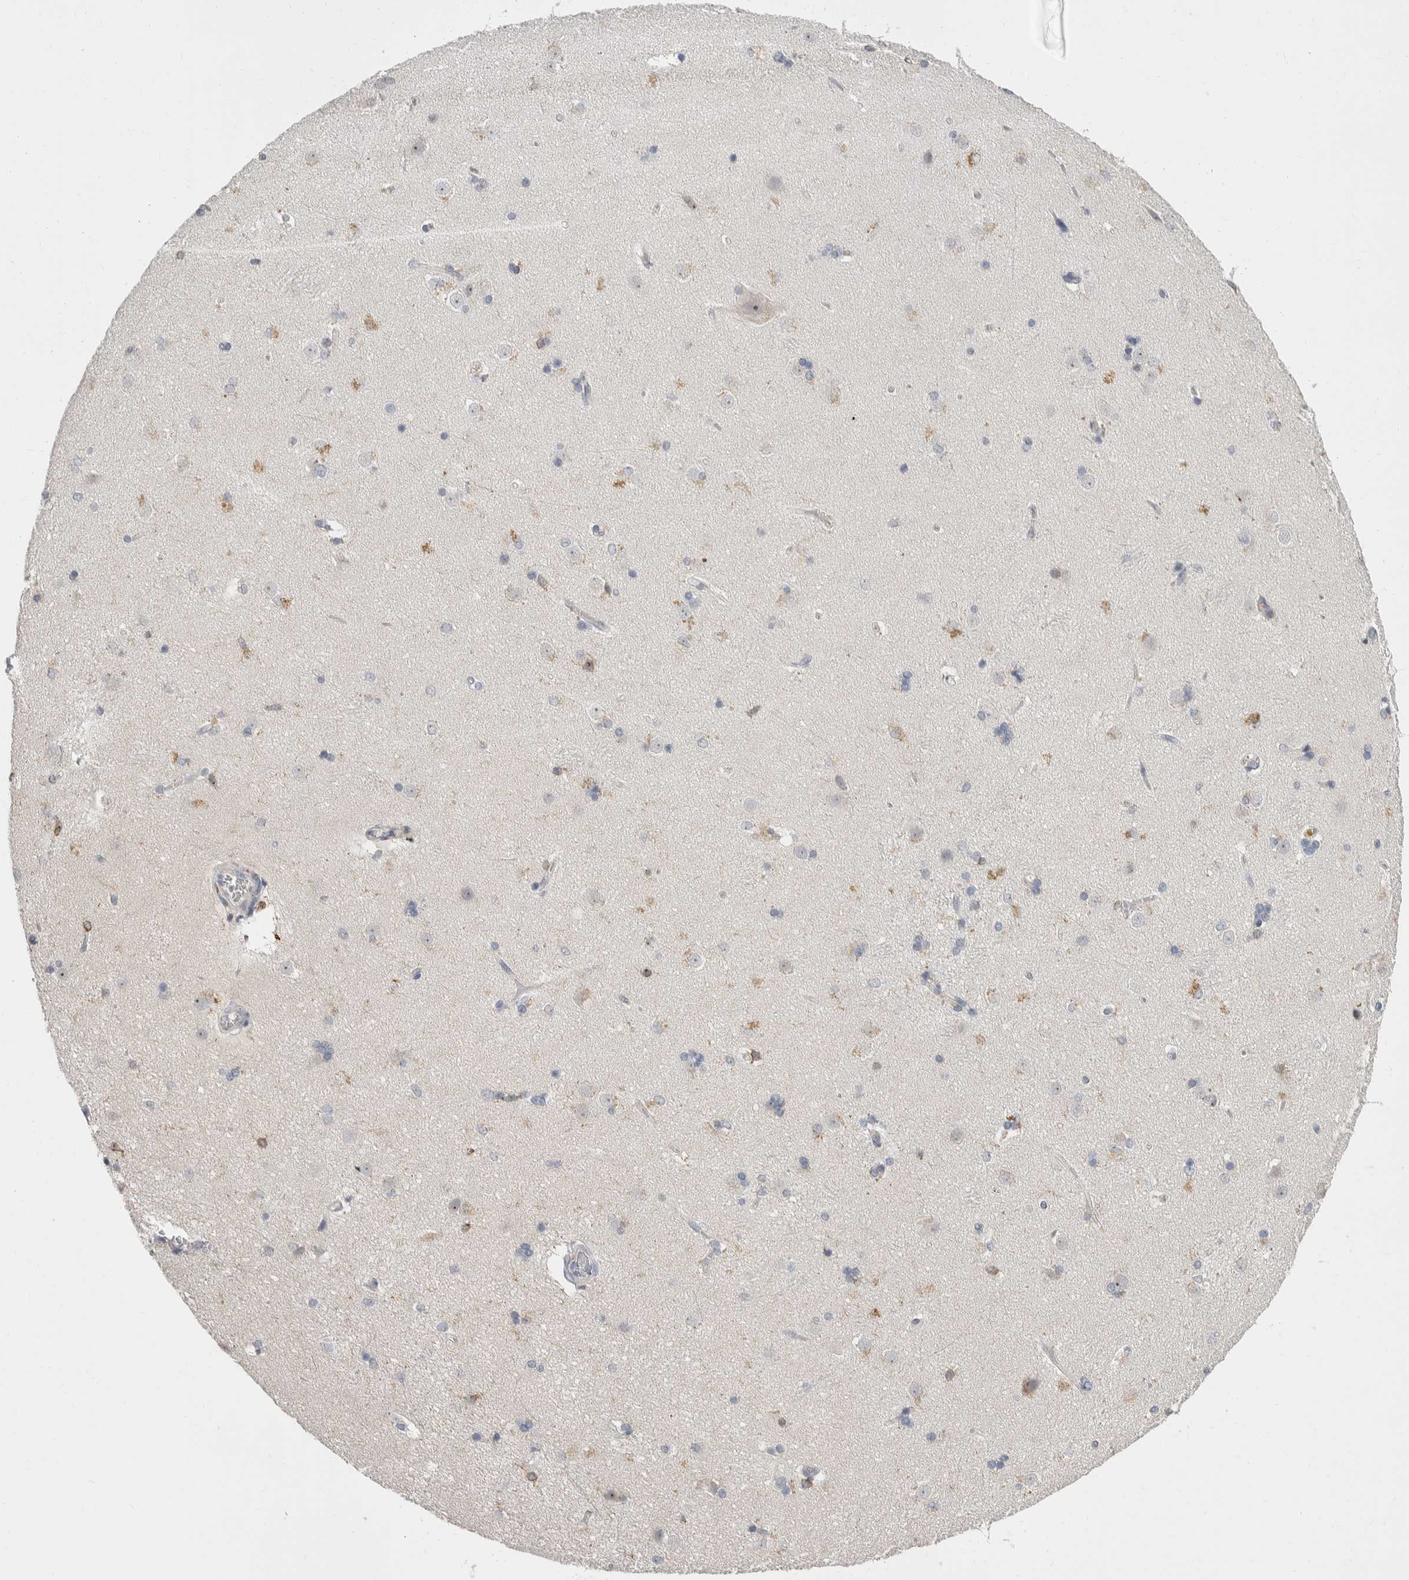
{"staining": {"intensity": "moderate", "quantity": "<25%", "location": "cytoplasmic/membranous"}, "tissue": "caudate", "cell_type": "Glial cells", "image_type": "normal", "snomed": [{"axis": "morphology", "description": "Normal tissue, NOS"}, {"axis": "topography", "description": "Lateral ventricle wall"}], "caption": "A histopathology image showing moderate cytoplasmic/membranous staining in approximately <25% of glial cells in unremarkable caudate, as visualized by brown immunohistochemical staining.", "gene": "CEP295NL", "patient": {"sex": "female", "age": 19}}